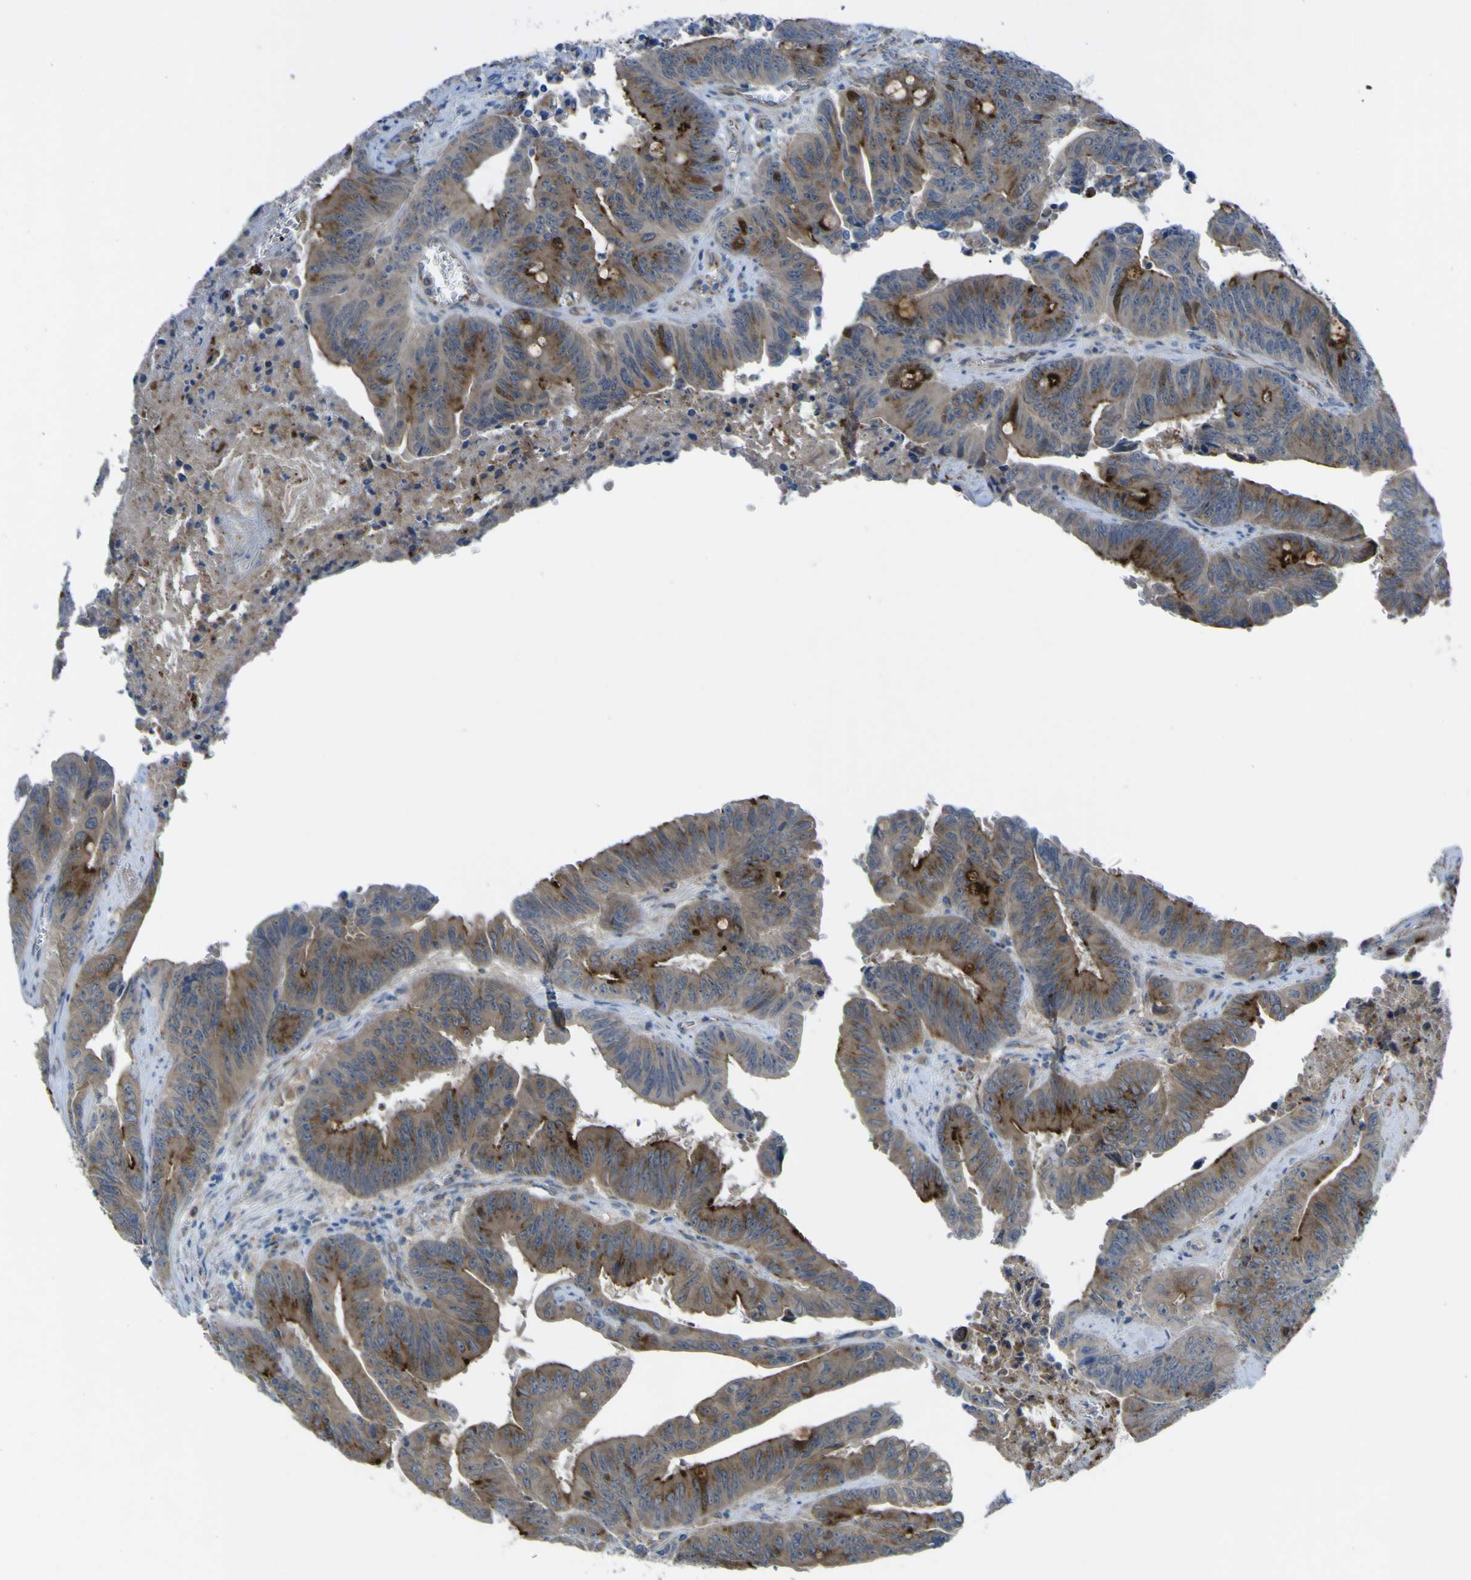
{"staining": {"intensity": "strong", "quantity": "<25%", "location": "cytoplasmic/membranous"}, "tissue": "colorectal cancer", "cell_type": "Tumor cells", "image_type": "cancer", "snomed": [{"axis": "morphology", "description": "Adenocarcinoma, NOS"}, {"axis": "topography", "description": "Colon"}], "caption": "There is medium levels of strong cytoplasmic/membranous staining in tumor cells of adenocarcinoma (colorectal), as demonstrated by immunohistochemical staining (brown color).", "gene": "CST3", "patient": {"sex": "male", "age": 45}}